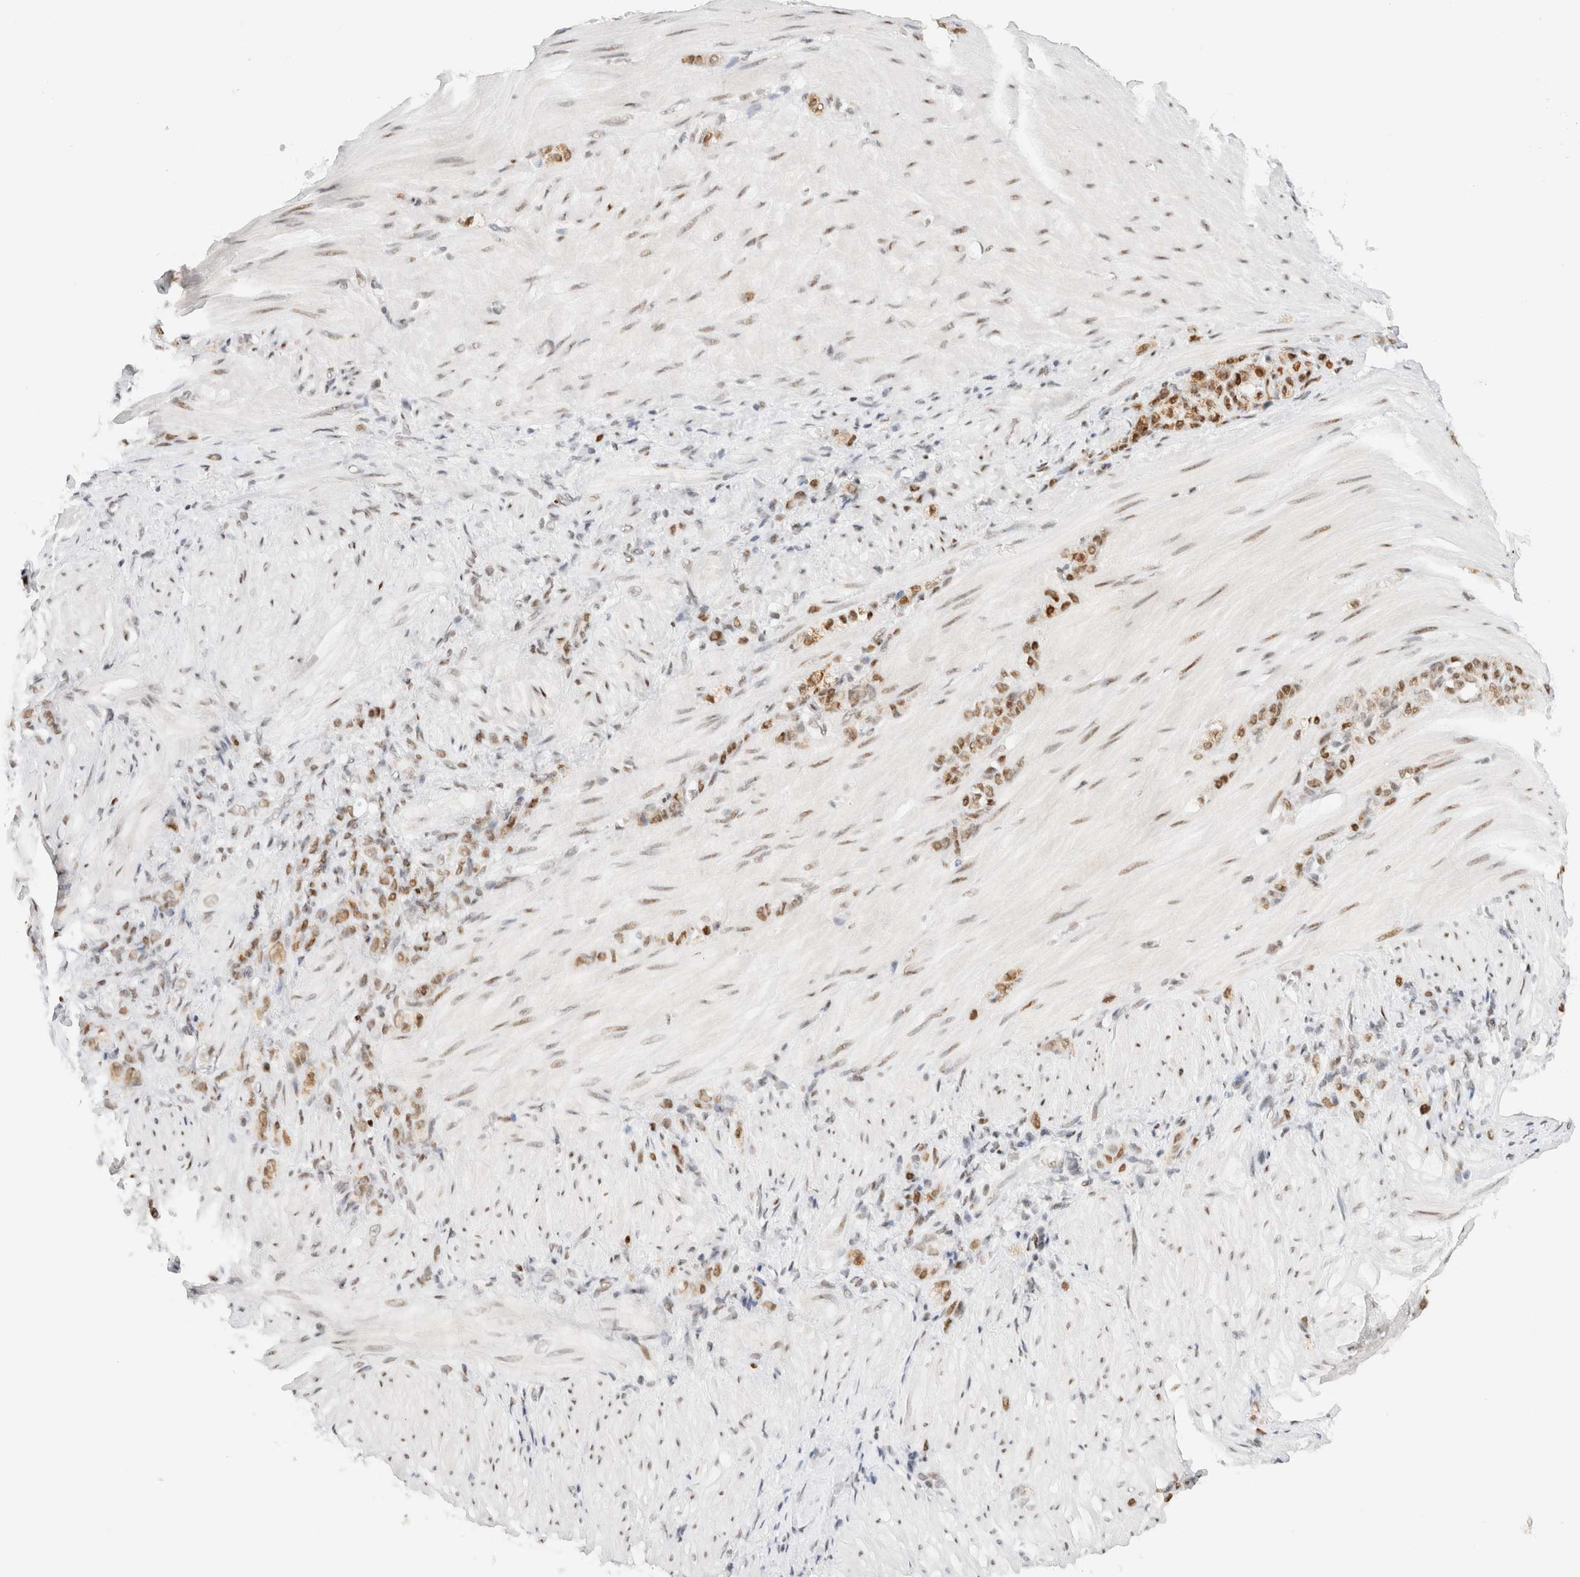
{"staining": {"intensity": "strong", "quantity": ">75%", "location": "nuclear"}, "tissue": "stomach cancer", "cell_type": "Tumor cells", "image_type": "cancer", "snomed": [{"axis": "morphology", "description": "Normal tissue, NOS"}, {"axis": "morphology", "description": "Adenocarcinoma, NOS"}, {"axis": "topography", "description": "Stomach"}], "caption": "The micrograph displays immunohistochemical staining of adenocarcinoma (stomach). There is strong nuclear positivity is identified in approximately >75% of tumor cells.", "gene": "ZNF282", "patient": {"sex": "male", "age": 82}}